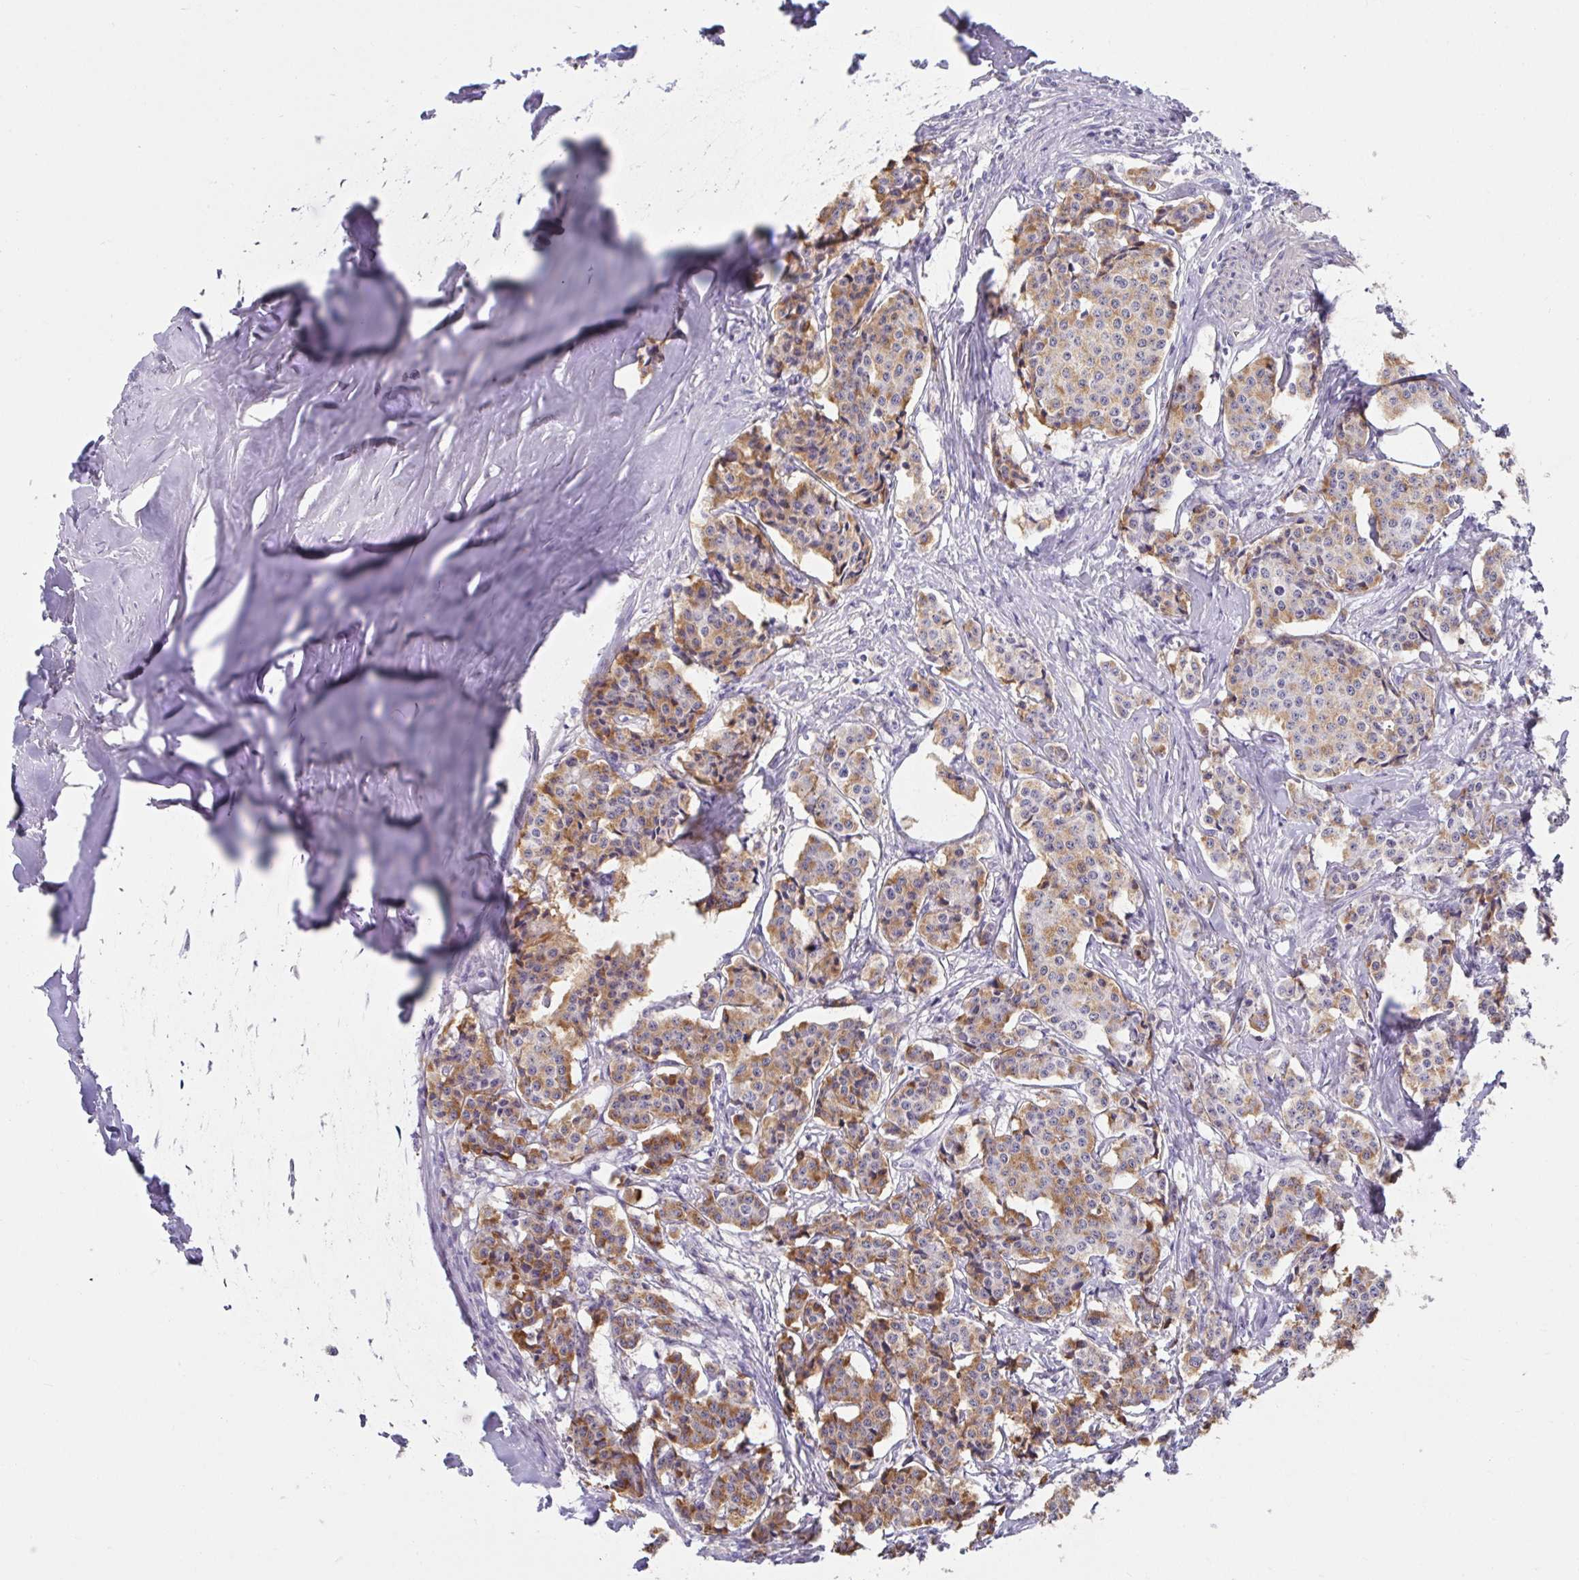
{"staining": {"intensity": "moderate", "quantity": ">75%", "location": "cytoplasmic/membranous"}, "tissue": "carcinoid", "cell_type": "Tumor cells", "image_type": "cancer", "snomed": [{"axis": "morphology", "description": "Carcinoid, malignant, NOS"}, {"axis": "topography", "description": "Small intestine"}], "caption": "This histopathology image shows immunohistochemistry (IHC) staining of carcinoid, with medium moderate cytoplasmic/membranous expression in about >75% of tumor cells.", "gene": "CXCR1", "patient": {"sex": "female", "age": 64}}